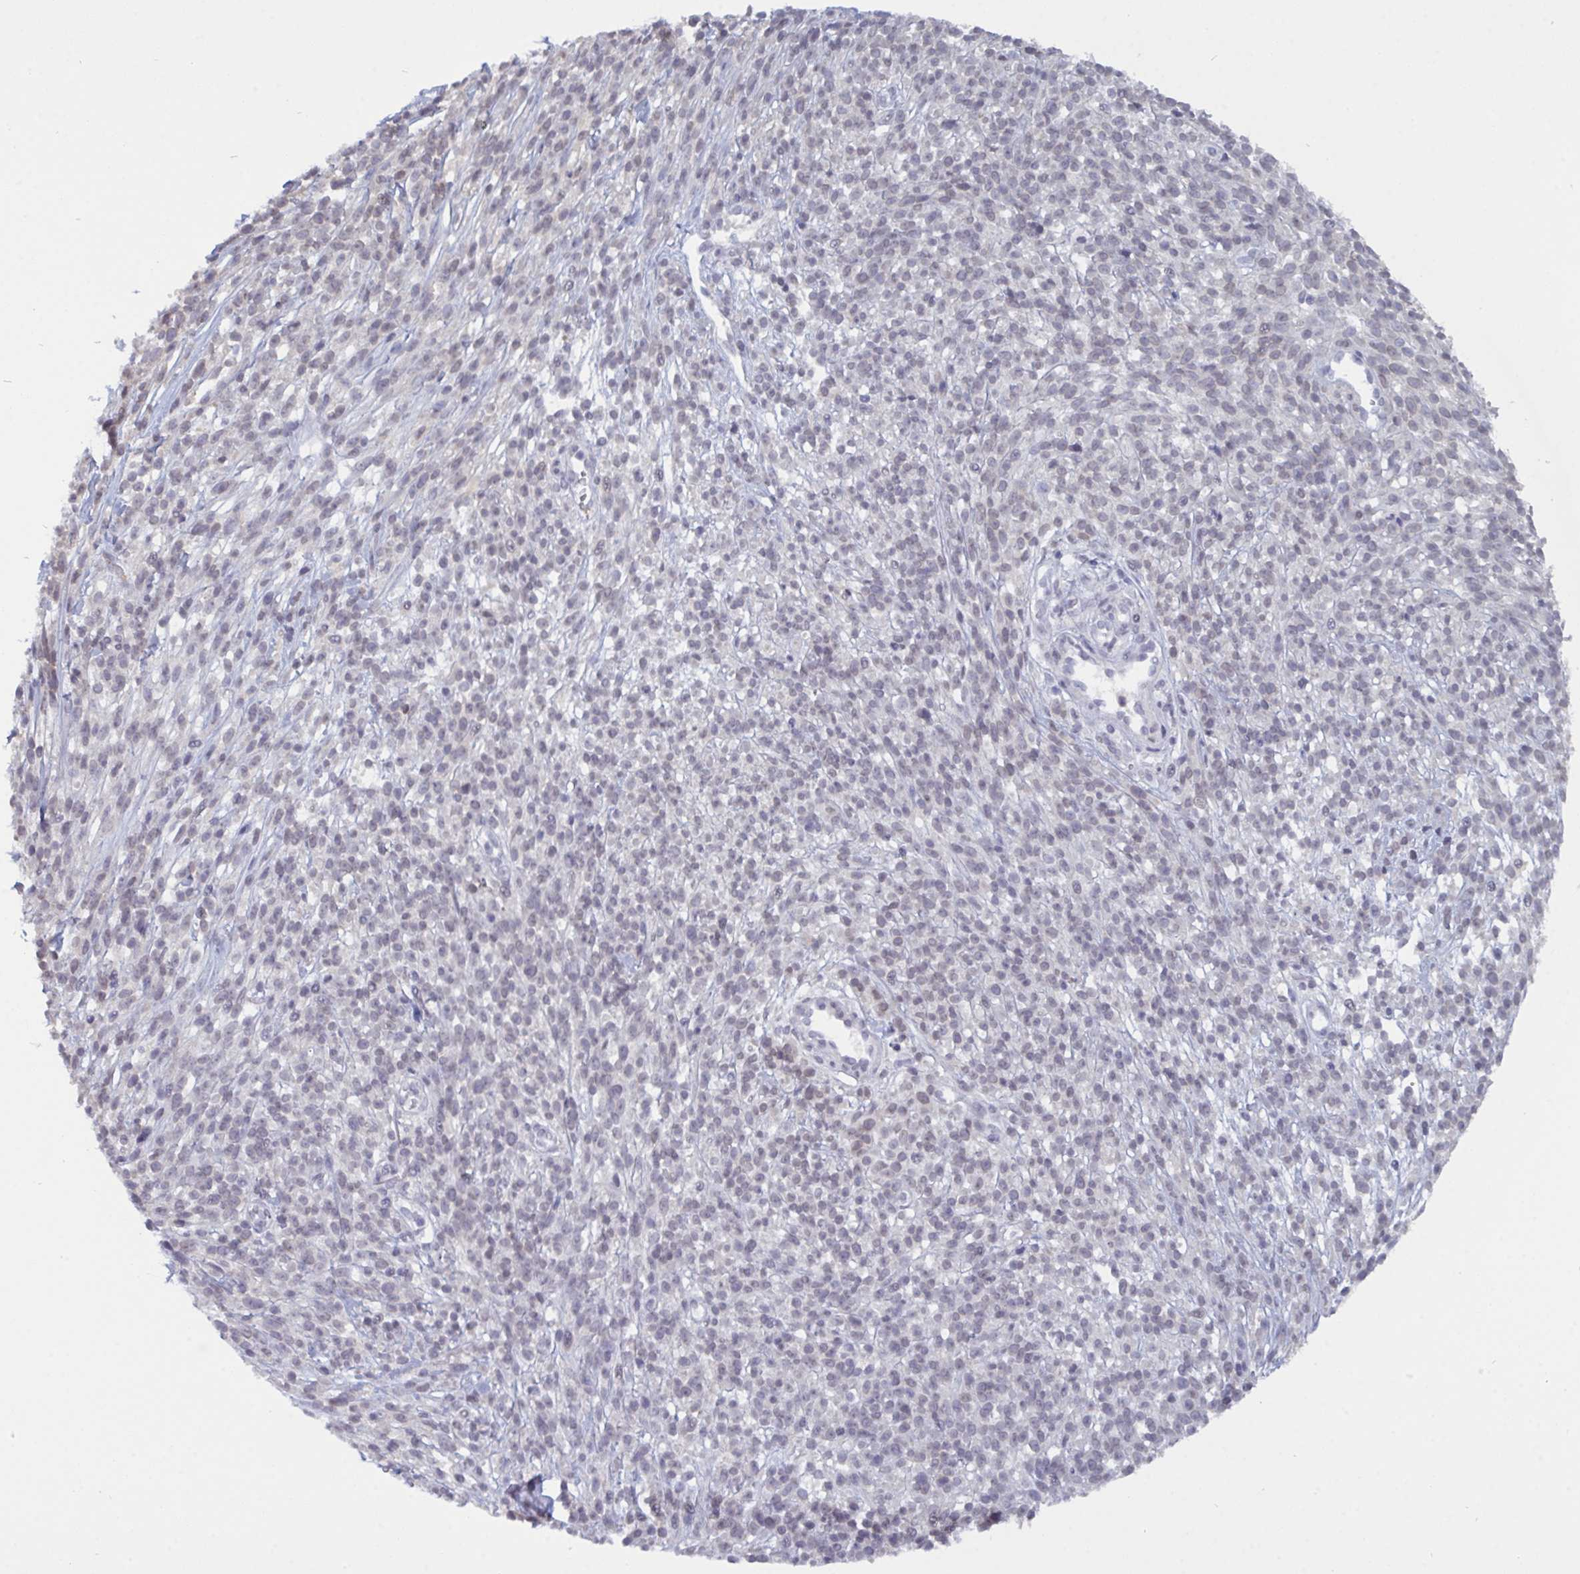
{"staining": {"intensity": "negative", "quantity": "none", "location": "none"}, "tissue": "melanoma", "cell_type": "Tumor cells", "image_type": "cancer", "snomed": [{"axis": "morphology", "description": "Malignant melanoma, NOS"}, {"axis": "topography", "description": "Skin"}, {"axis": "topography", "description": "Skin of trunk"}], "caption": "There is no significant expression in tumor cells of malignant melanoma.", "gene": "SERPINB13", "patient": {"sex": "male", "age": 74}}